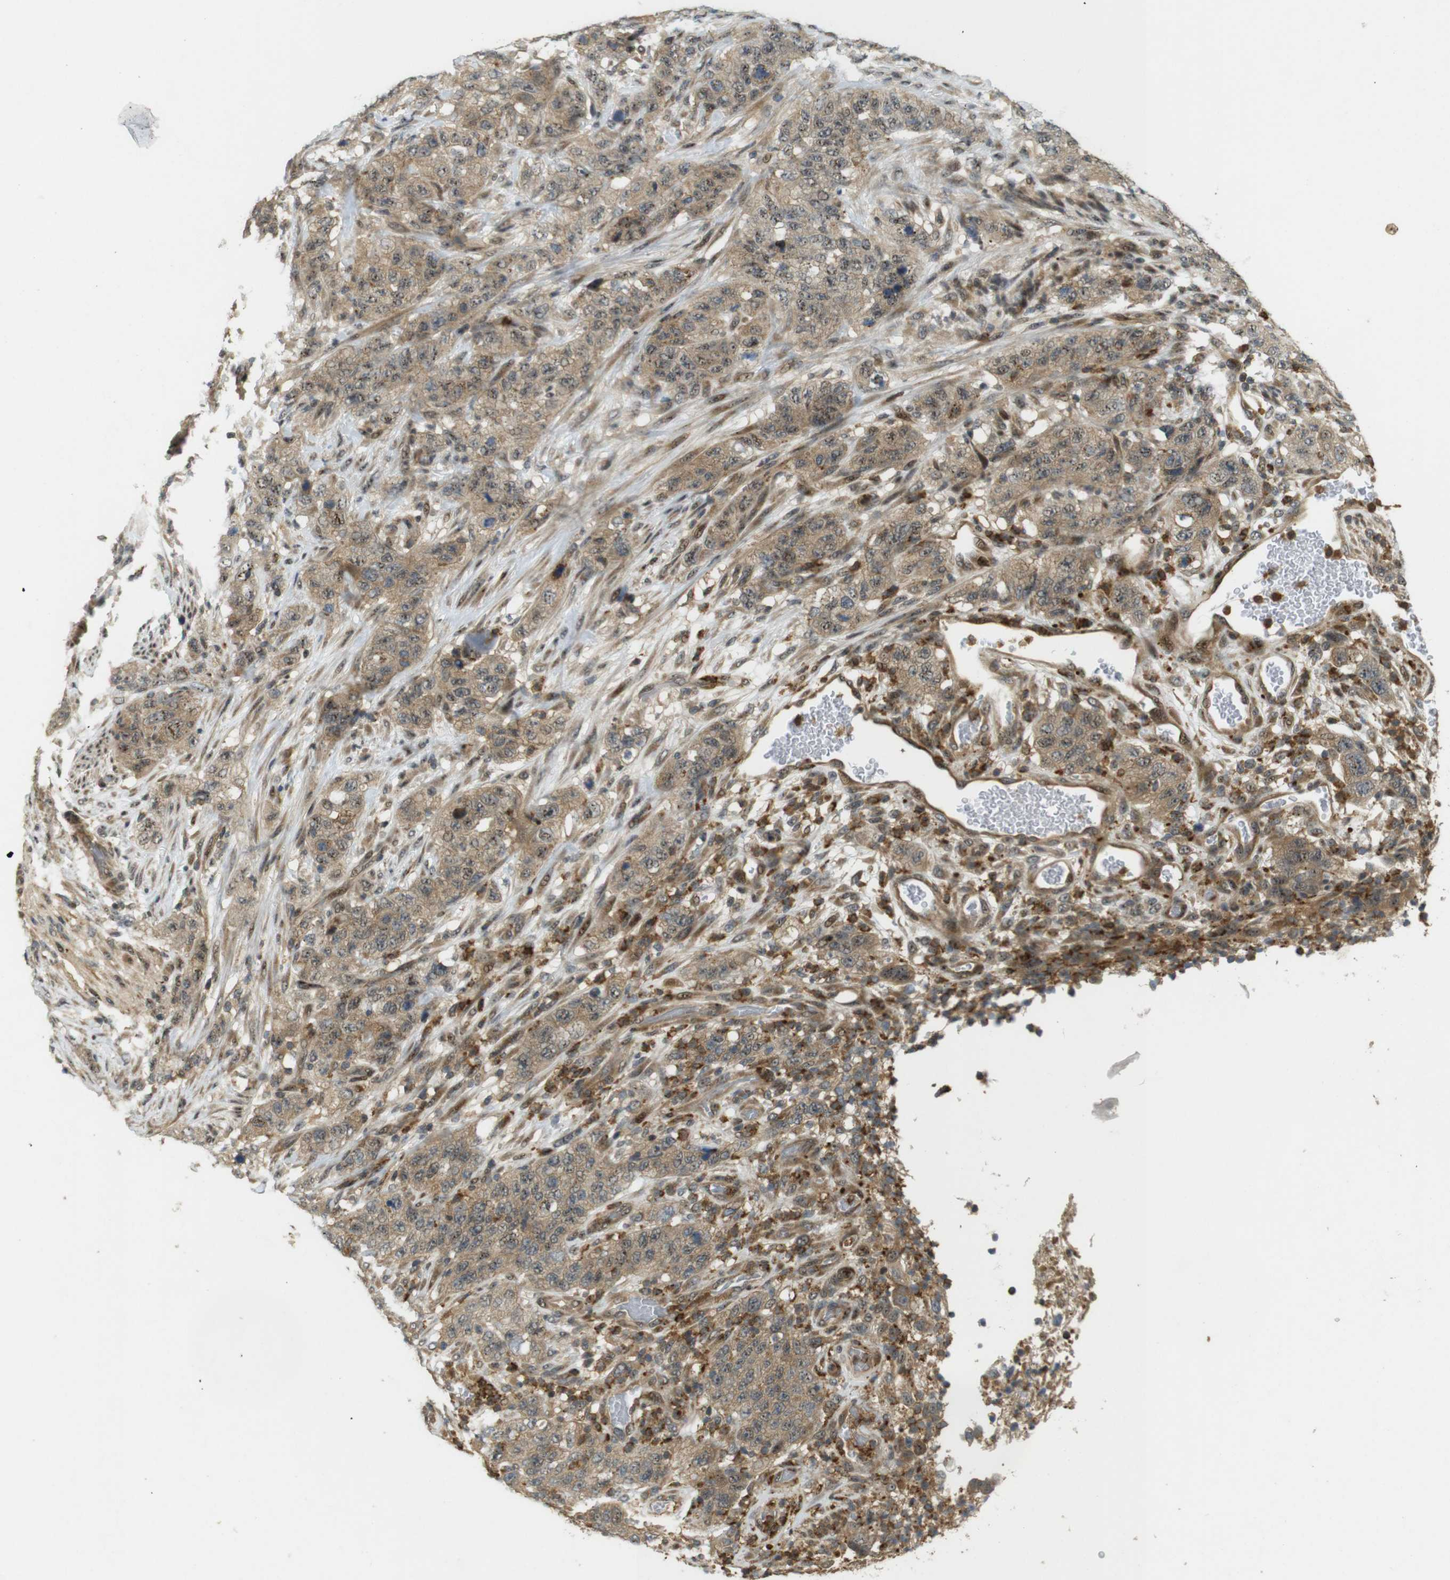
{"staining": {"intensity": "moderate", "quantity": ">75%", "location": "cytoplasmic/membranous,nuclear"}, "tissue": "stomach cancer", "cell_type": "Tumor cells", "image_type": "cancer", "snomed": [{"axis": "morphology", "description": "Adenocarcinoma, NOS"}, {"axis": "topography", "description": "Stomach"}], "caption": "Immunohistochemistry (DAB (3,3'-diaminobenzidine)) staining of human stomach cancer shows moderate cytoplasmic/membranous and nuclear protein positivity in about >75% of tumor cells. Nuclei are stained in blue.", "gene": "TMX3", "patient": {"sex": "male", "age": 48}}